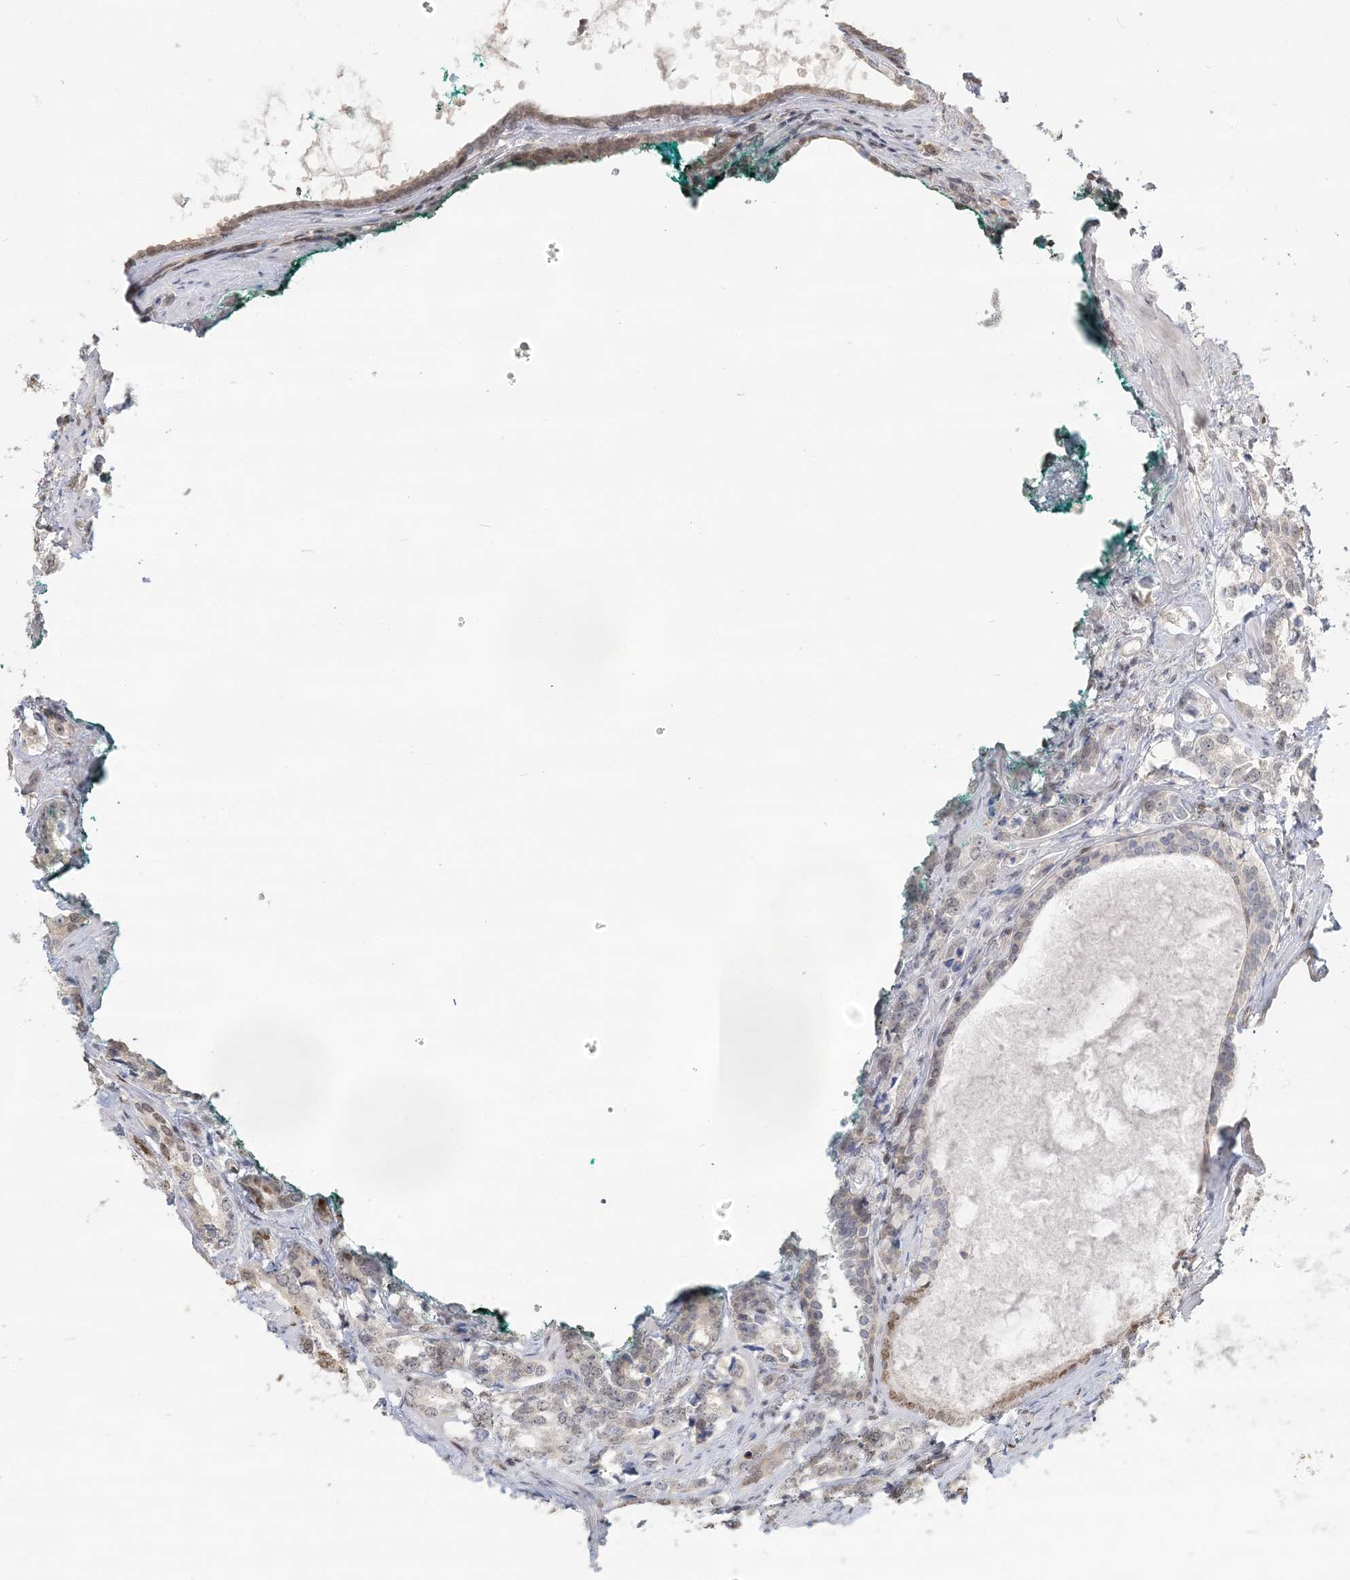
{"staining": {"intensity": "weak", "quantity": "<25%", "location": "nuclear"}, "tissue": "prostate cancer", "cell_type": "Tumor cells", "image_type": "cancer", "snomed": [{"axis": "morphology", "description": "Adenocarcinoma, High grade"}, {"axis": "topography", "description": "Prostate"}], "caption": "This is an IHC micrograph of human prostate high-grade adenocarcinoma. There is no expression in tumor cells.", "gene": "SUMO2", "patient": {"sex": "male", "age": 62}}